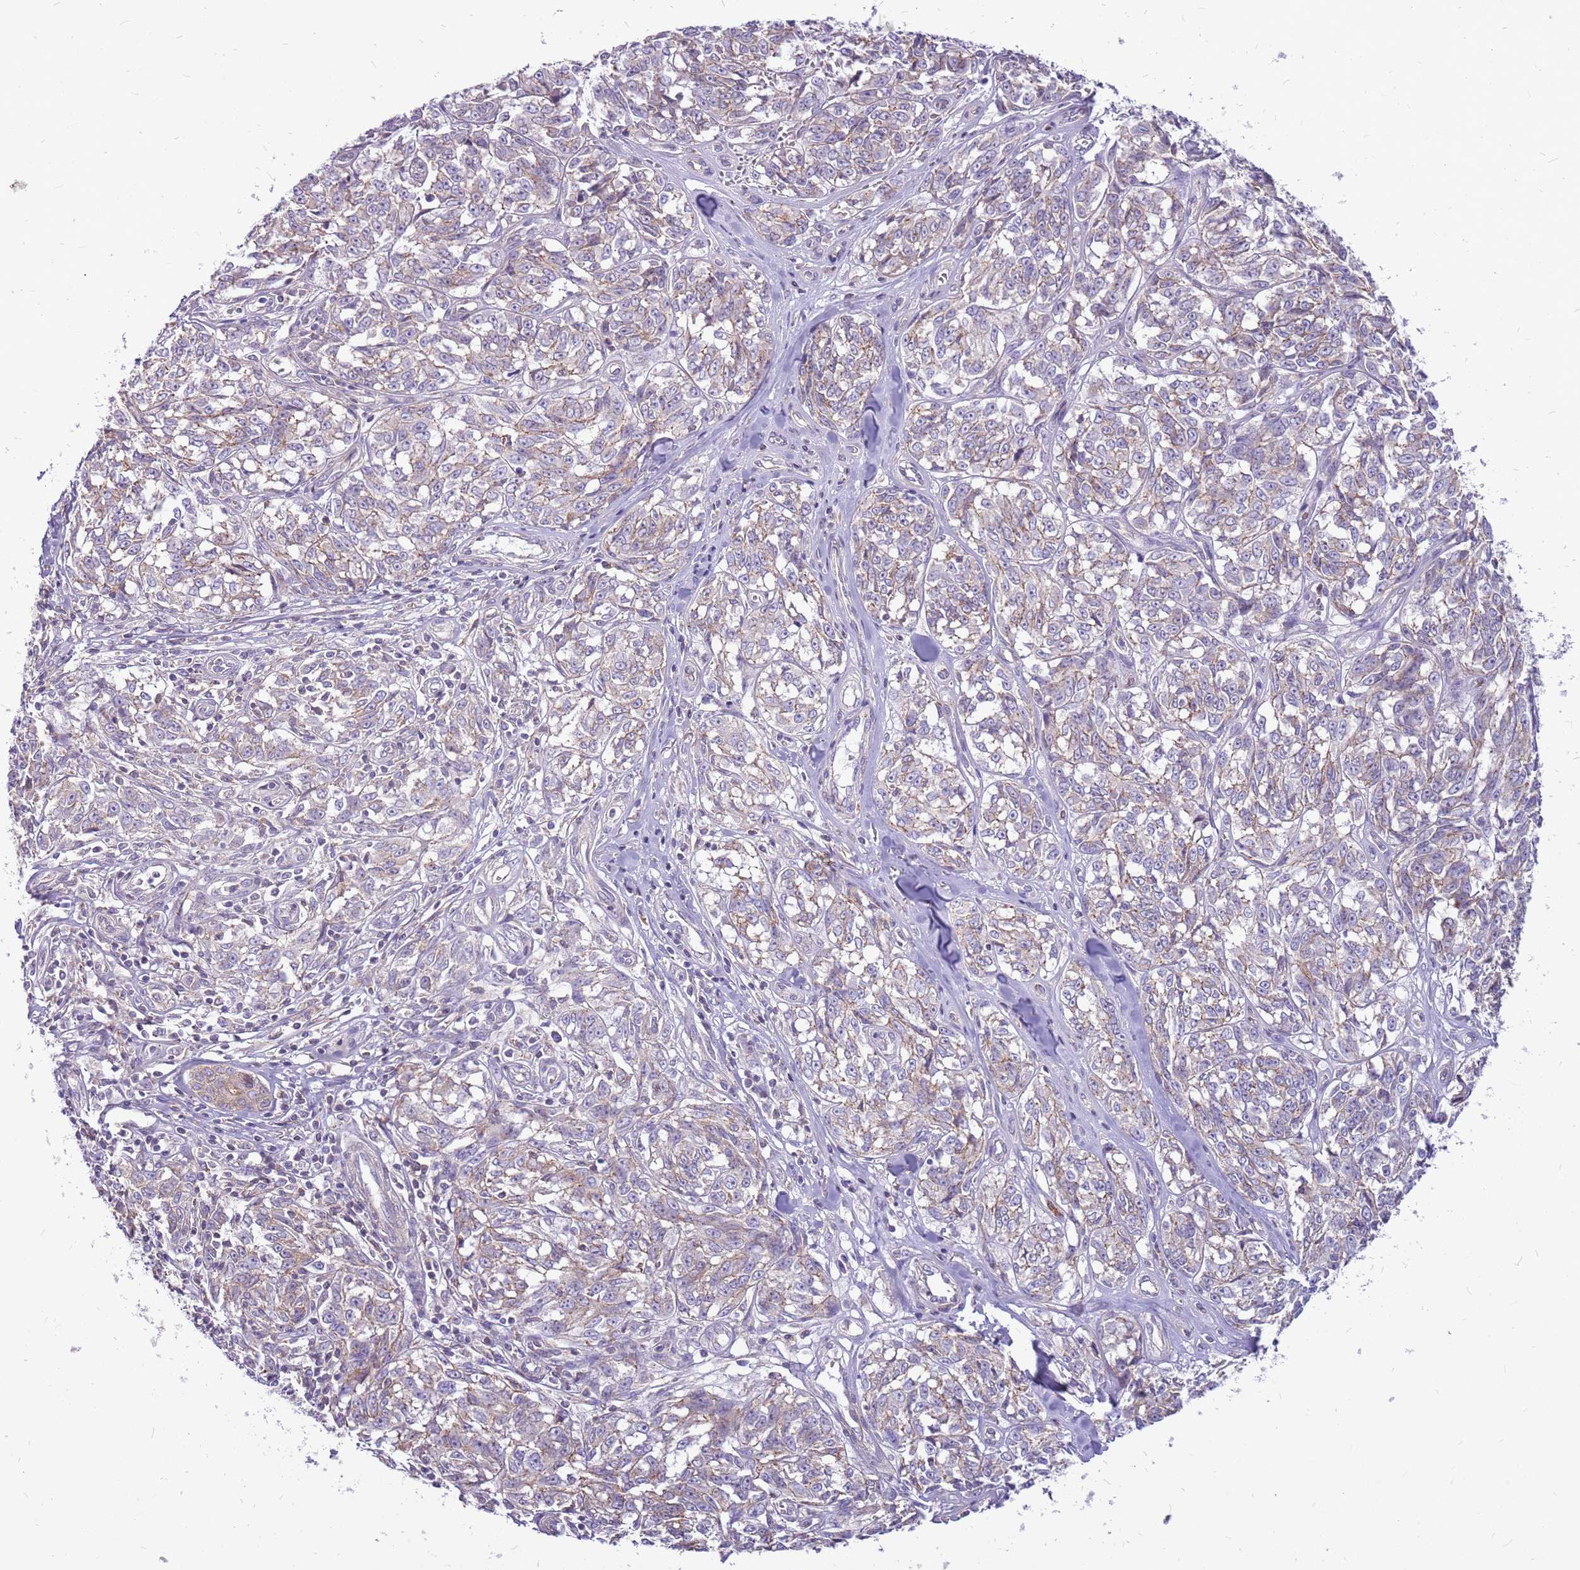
{"staining": {"intensity": "weak", "quantity": "25%-75%", "location": "cytoplasmic/membranous"}, "tissue": "melanoma", "cell_type": "Tumor cells", "image_type": "cancer", "snomed": [{"axis": "morphology", "description": "Normal tissue, NOS"}, {"axis": "morphology", "description": "Malignant melanoma, NOS"}, {"axis": "topography", "description": "Skin"}], "caption": "Immunohistochemical staining of human malignant melanoma exhibits low levels of weak cytoplasmic/membranous positivity in about 25%-75% of tumor cells. (DAB IHC with brightfield microscopy, high magnification).", "gene": "WDR90", "patient": {"sex": "female", "age": 64}}